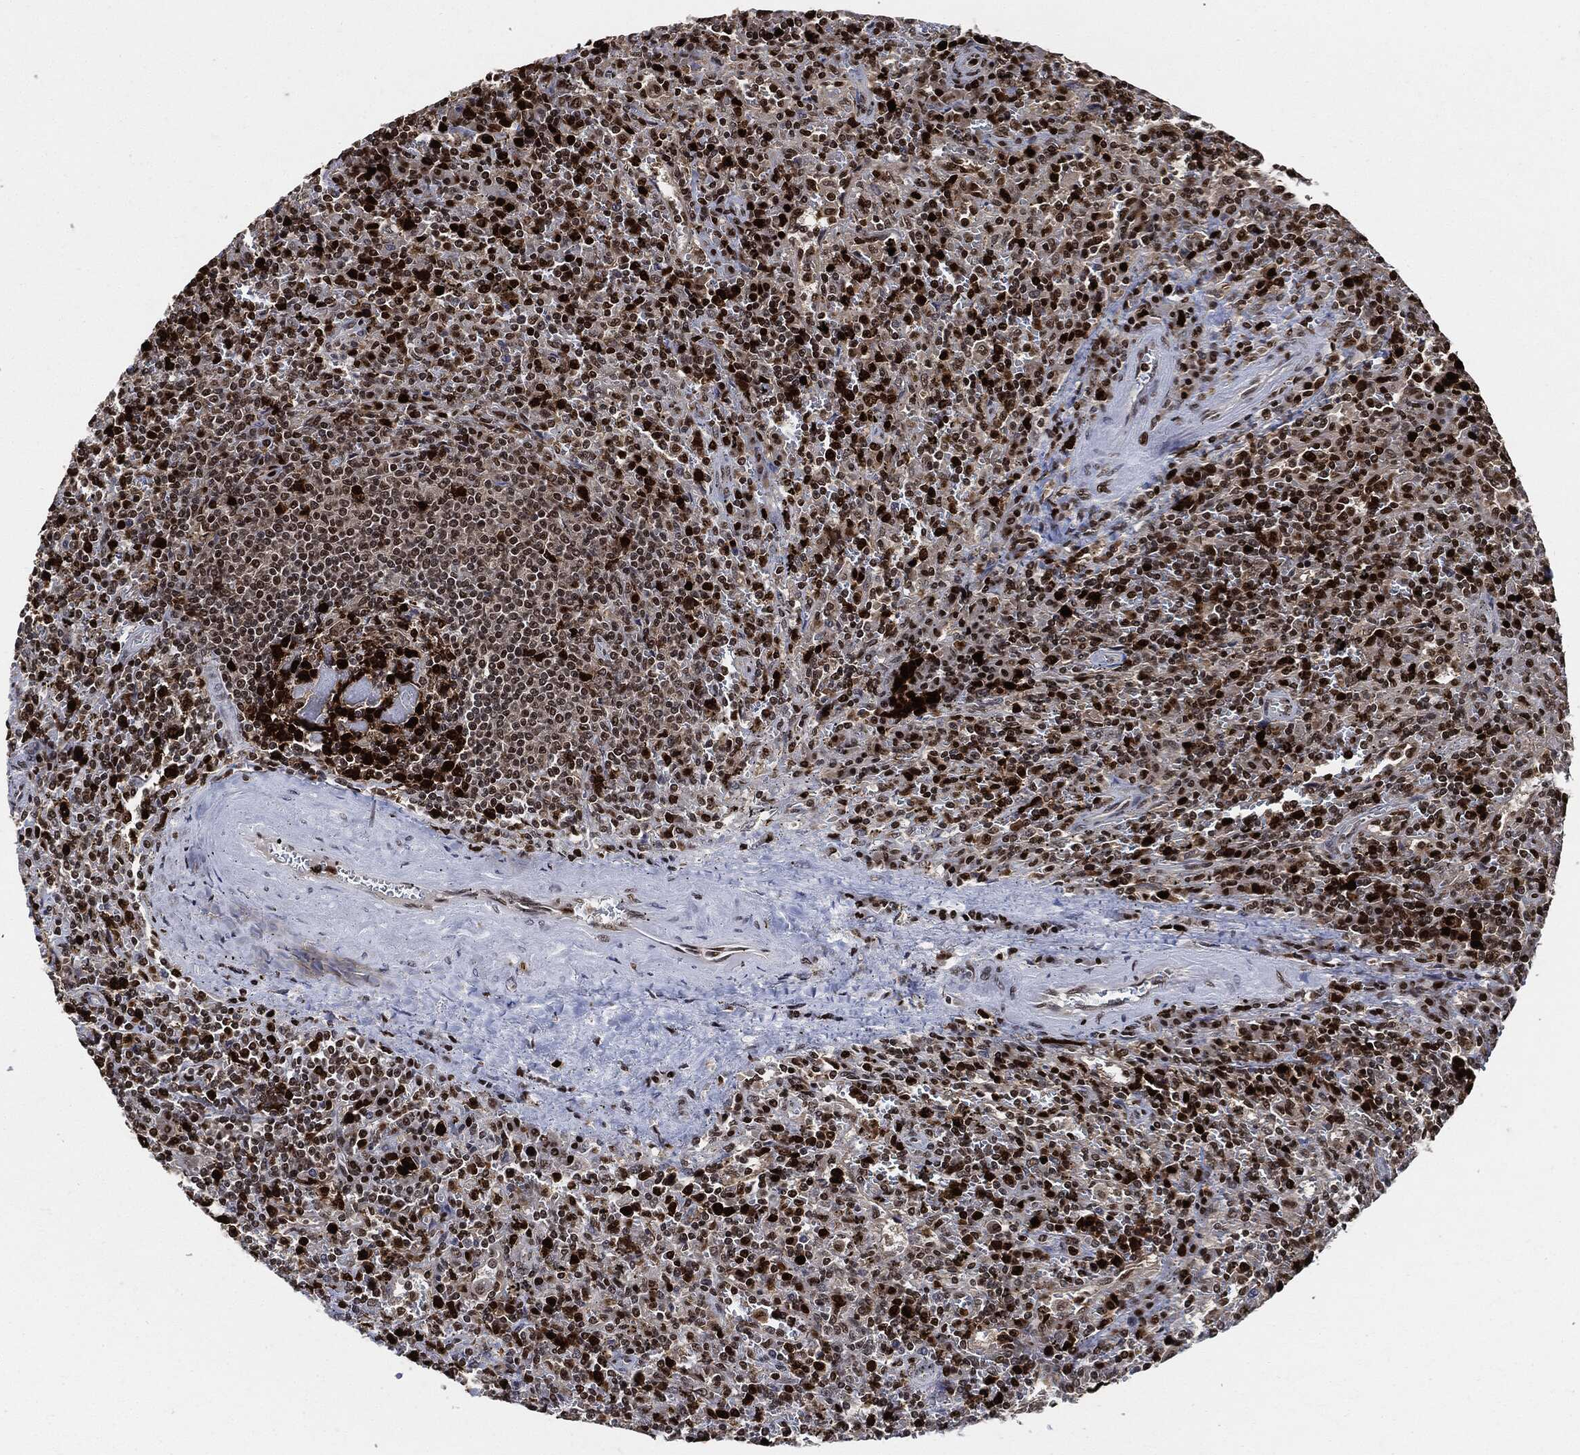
{"staining": {"intensity": "strong", "quantity": "25%-75%", "location": "nuclear"}, "tissue": "lymphoma", "cell_type": "Tumor cells", "image_type": "cancer", "snomed": [{"axis": "morphology", "description": "Malignant lymphoma, non-Hodgkin's type, Low grade"}, {"axis": "topography", "description": "Spleen"}], "caption": "Approximately 25%-75% of tumor cells in human malignant lymphoma, non-Hodgkin's type (low-grade) reveal strong nuclear protein positivity as visualized by brown immunohistochemical staining.", "gene": "PCNA", "patient": {"sex": "male", "age": 62}}